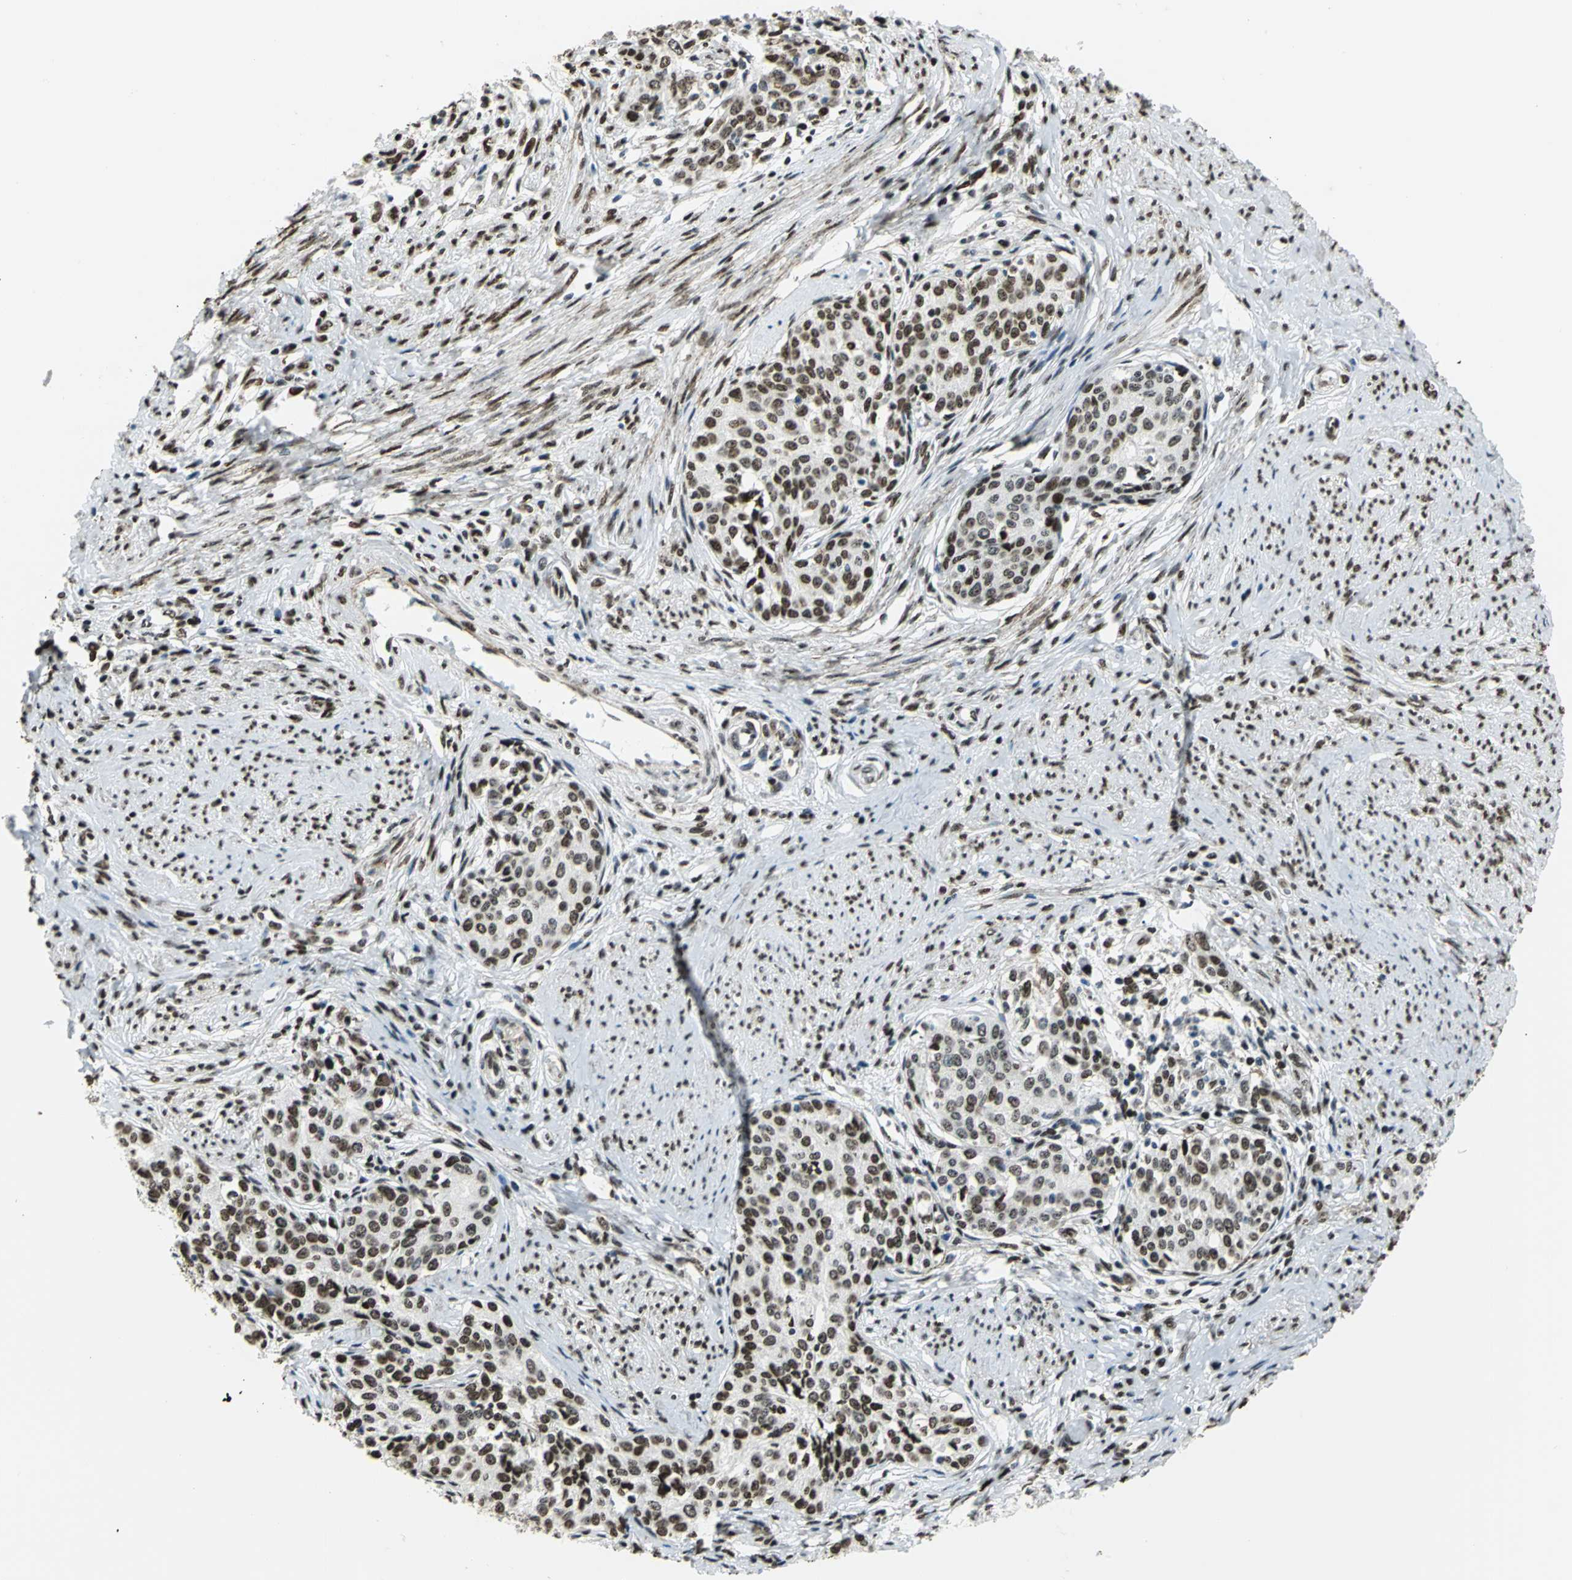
{"staining": {"intensity": "moderate", "quantity": ">75%", "location": "nuclear"}, "tissue": "cervical cancer", "cell_type": "Tumor cells", "image_type": "cancer", "snomed": [{"axis": "morphology", "description": "Squamous cell carcinoma, NOS"}, {"axis": "morphology", "description": "Adenocarcinoma, NOS"}, {"axis": "topography", "description": "Cervix"}], "caption": "The immunohistochemical stain labels moderate nuclear expression in tumor cells of cervical cancer (squamous cell carcinoma) tissue.", "gene": "APEX1", "patient": {"sex": "female", "age": 52}}